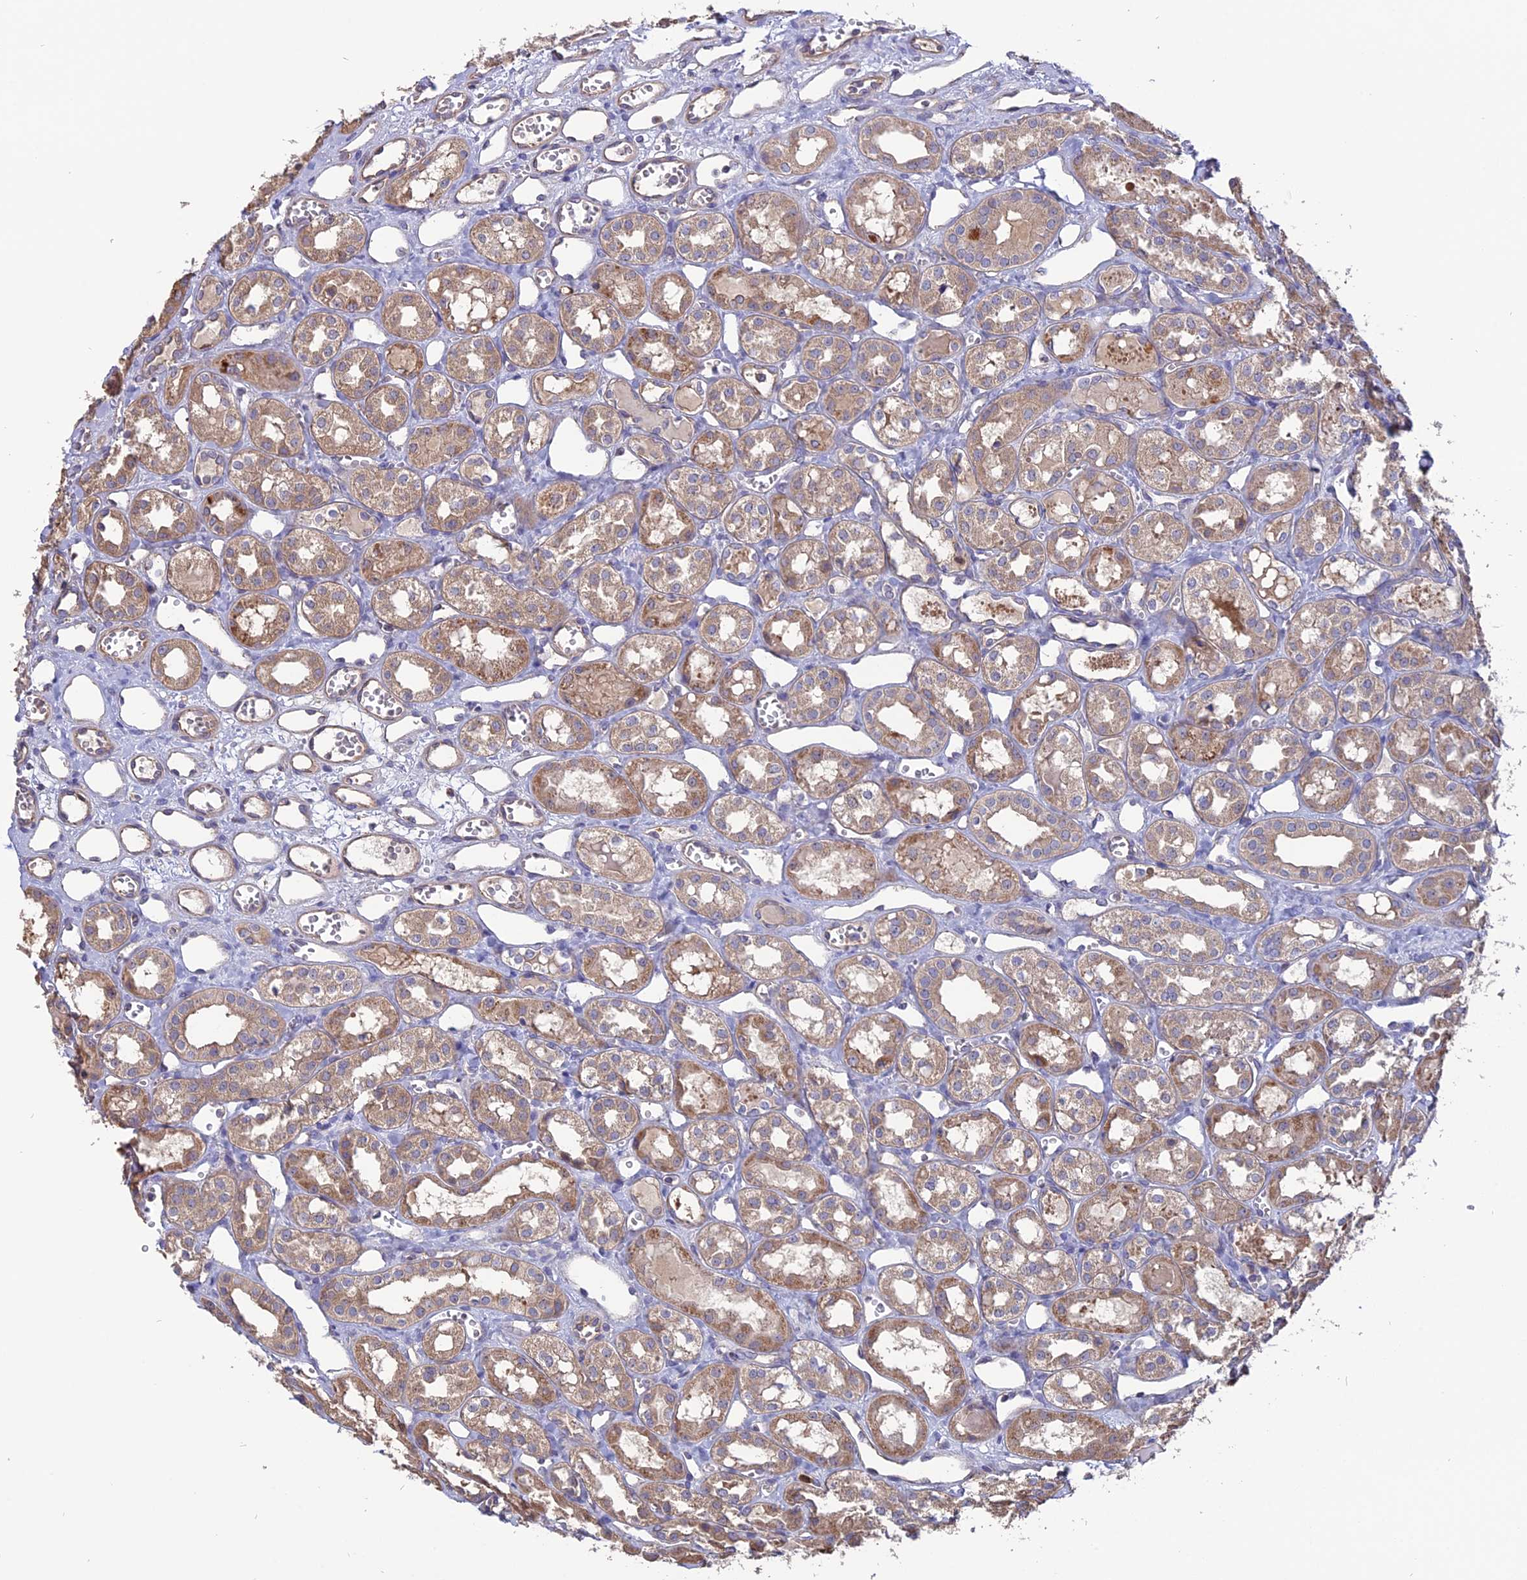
{"staining": {"intensity": "negative", "quantity": "none", "location": "none"}, "tissue": "kidney", "cell_type": "Cells in glomeruli", "image_type": "normal", "snomed": [{"axis": "morphology", "description": "Normal tissue, NOS"}, {"axis": "topography", "description": "Kidney"}], "caption": "Histopathology image shows no protein staining in cells in glomeruli of normal kidney.", "gene": "CARMIL2", "patient": {"sex": "male", "age": 16}}